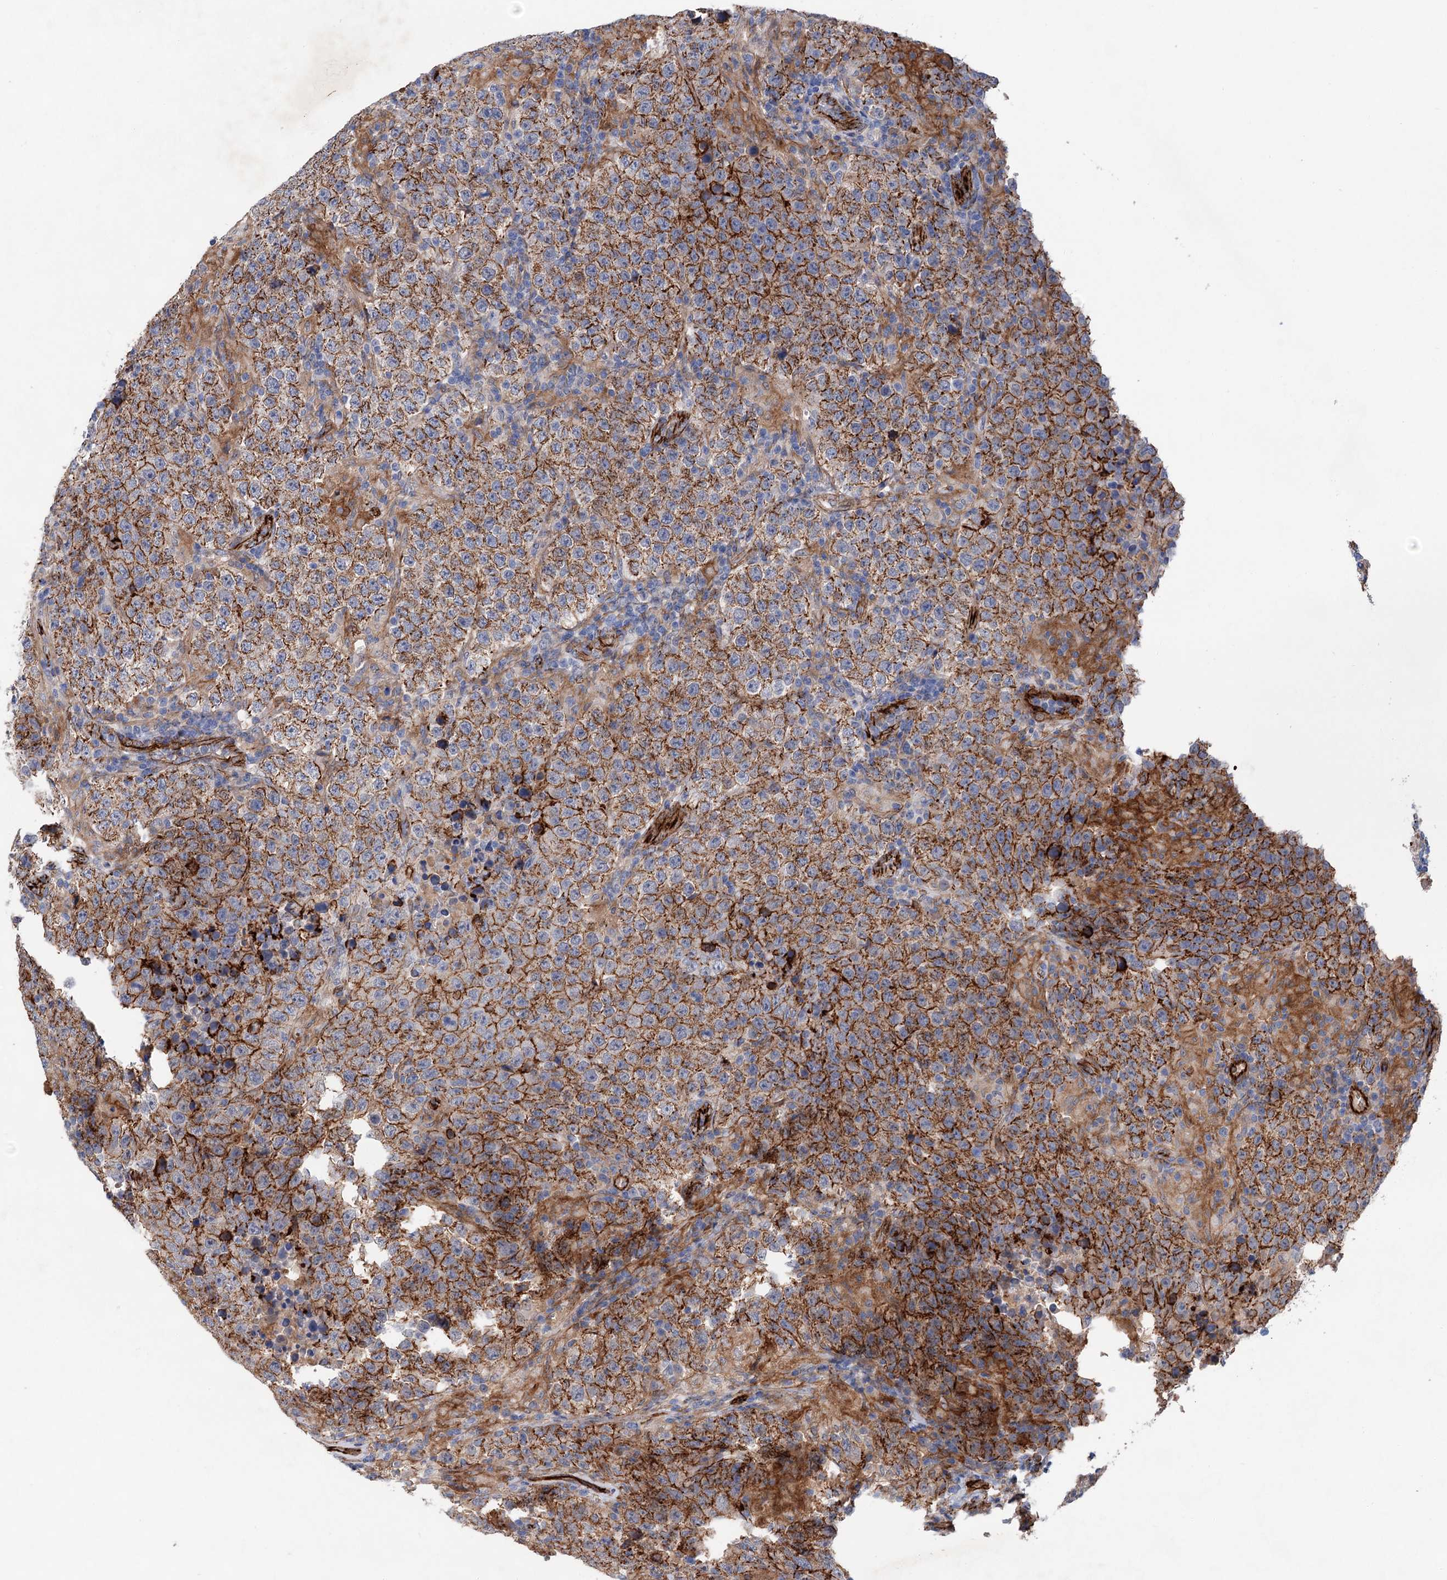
{"staining": {"intensity": "moderate", "quantity": ">75%", "location": "cytoplasmic/membranous"}, "tissue": "testis cancer", "cell_type": "Tumor cells", "image_type": "cancer", "snomed": [{"axis": "morphology", "description": "Normal tissue, NOS"}, {"axis": "morphology", "description": "Urothelial carcinoma, High grade"}, {"axis": "morphology", "description": "Seminoma, NOS"}, {"axis": "morphology", "description": "Carcinoma, Embryonal, NOS"}, {"axis": "topography", "description": "Urinary bladder"}, {"axis": "topography", "description": "Testis"}], "caption": "A brown stain highlights moderate cytoplasmic/membranous staining of a protein in testis cancer (urothelial carcinoma (high-grade)) tumor cells. (DAB IHC, brown staining for protein, blue staining for nuclei).", "gene": "TMTC3", "patient": {"sex": "male", "age": 41}}